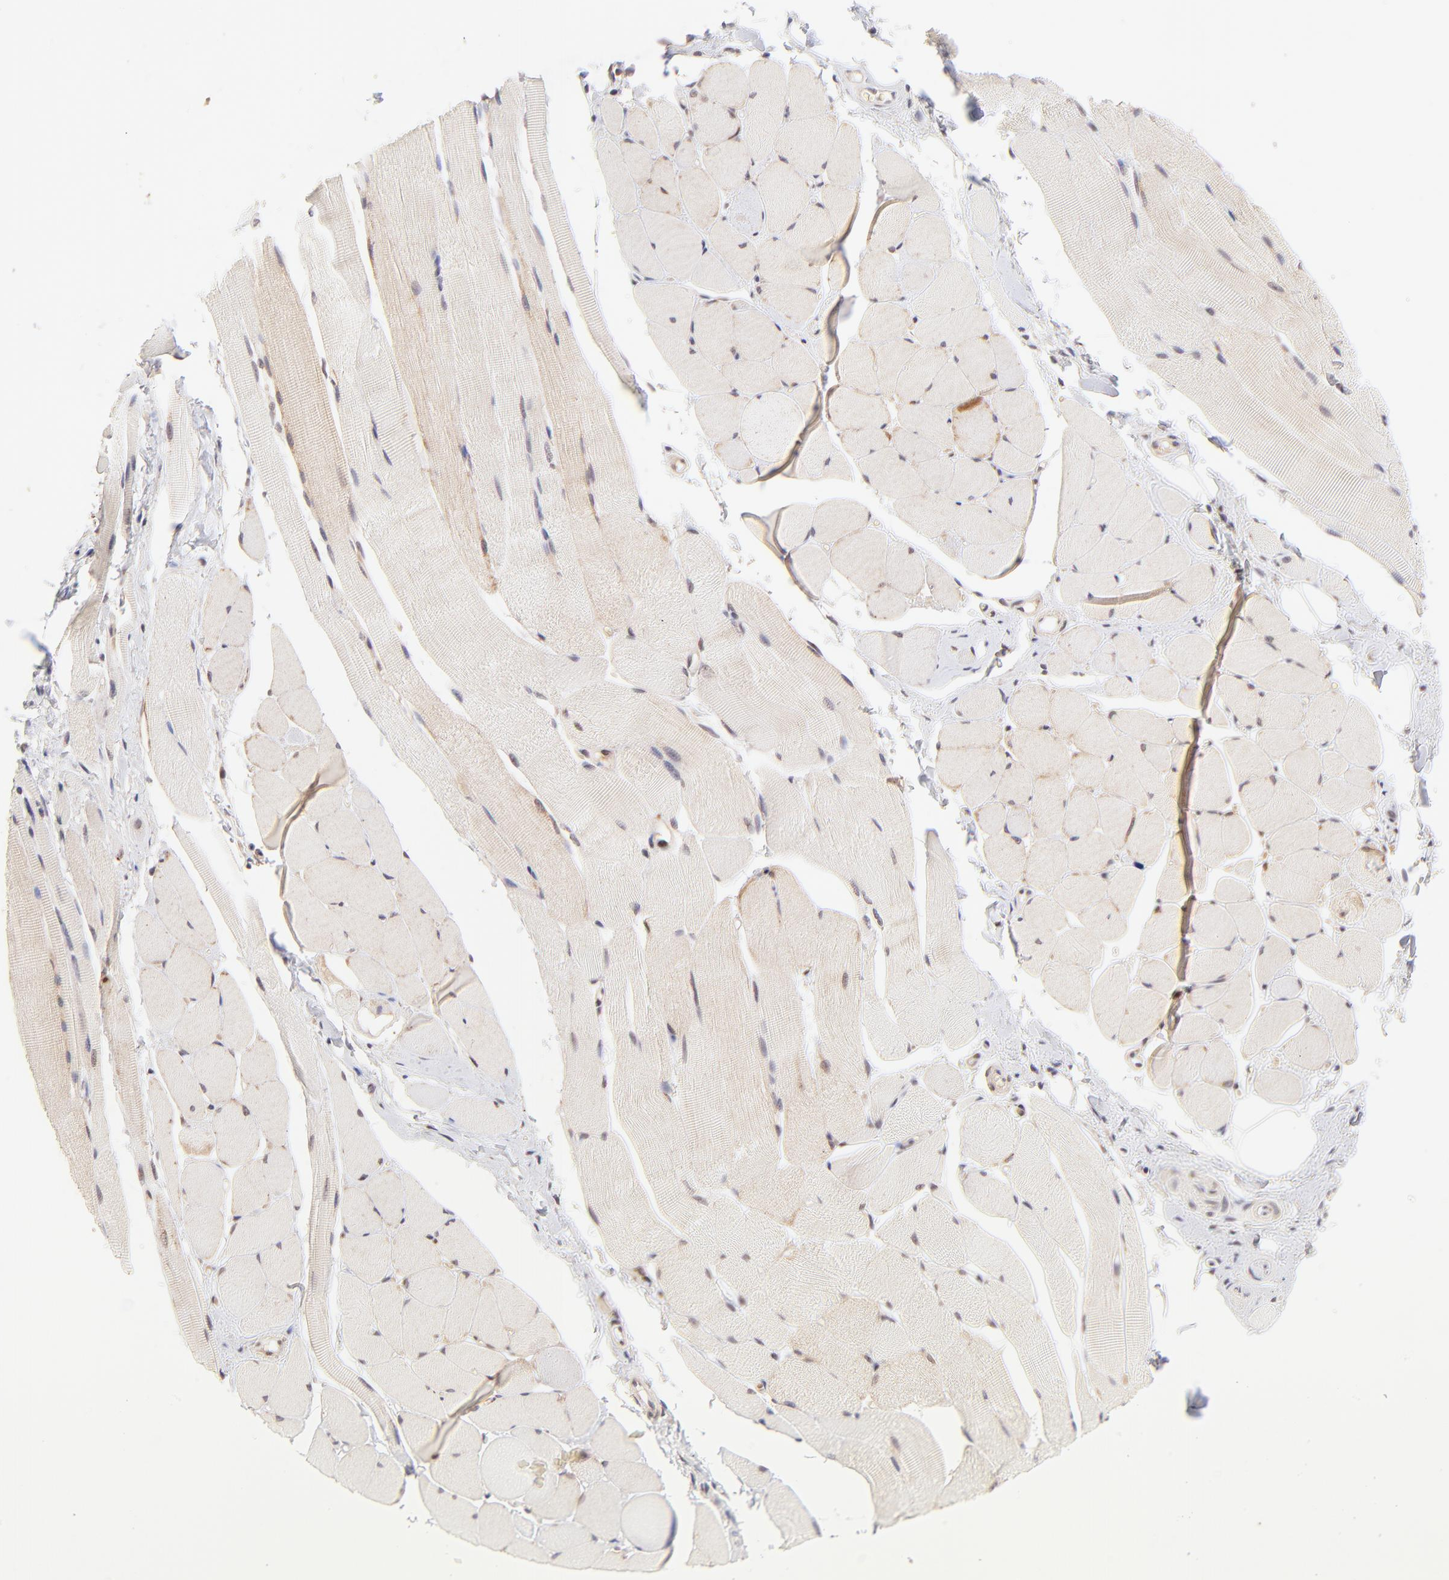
{"staining": {"intensity": "weak", "quantity": "25%-75%", "location": "nuclear"}, "tissue": "skeletal muscle", "cell_type": "Myocytes", "image_type": "normal", "snomed": [{"axis": "morphology", "description": "Normal tissue, NOS"}, {"axis": "topography", "description": "Skeletal muscle"}, {"axis": "topography", "description": "Peripheral nerve tissue"}], "caption": "Myocytes reveal weak nuclear expression in approximately 25%-75% of cells in benign skeletal muscle. (DAB (3,3'-diaminobenzidine) IHC, brown staining for protein, blue staining for nuclei).", "gene": "MED12", "patient": {"sex": "female", "age": 84}}